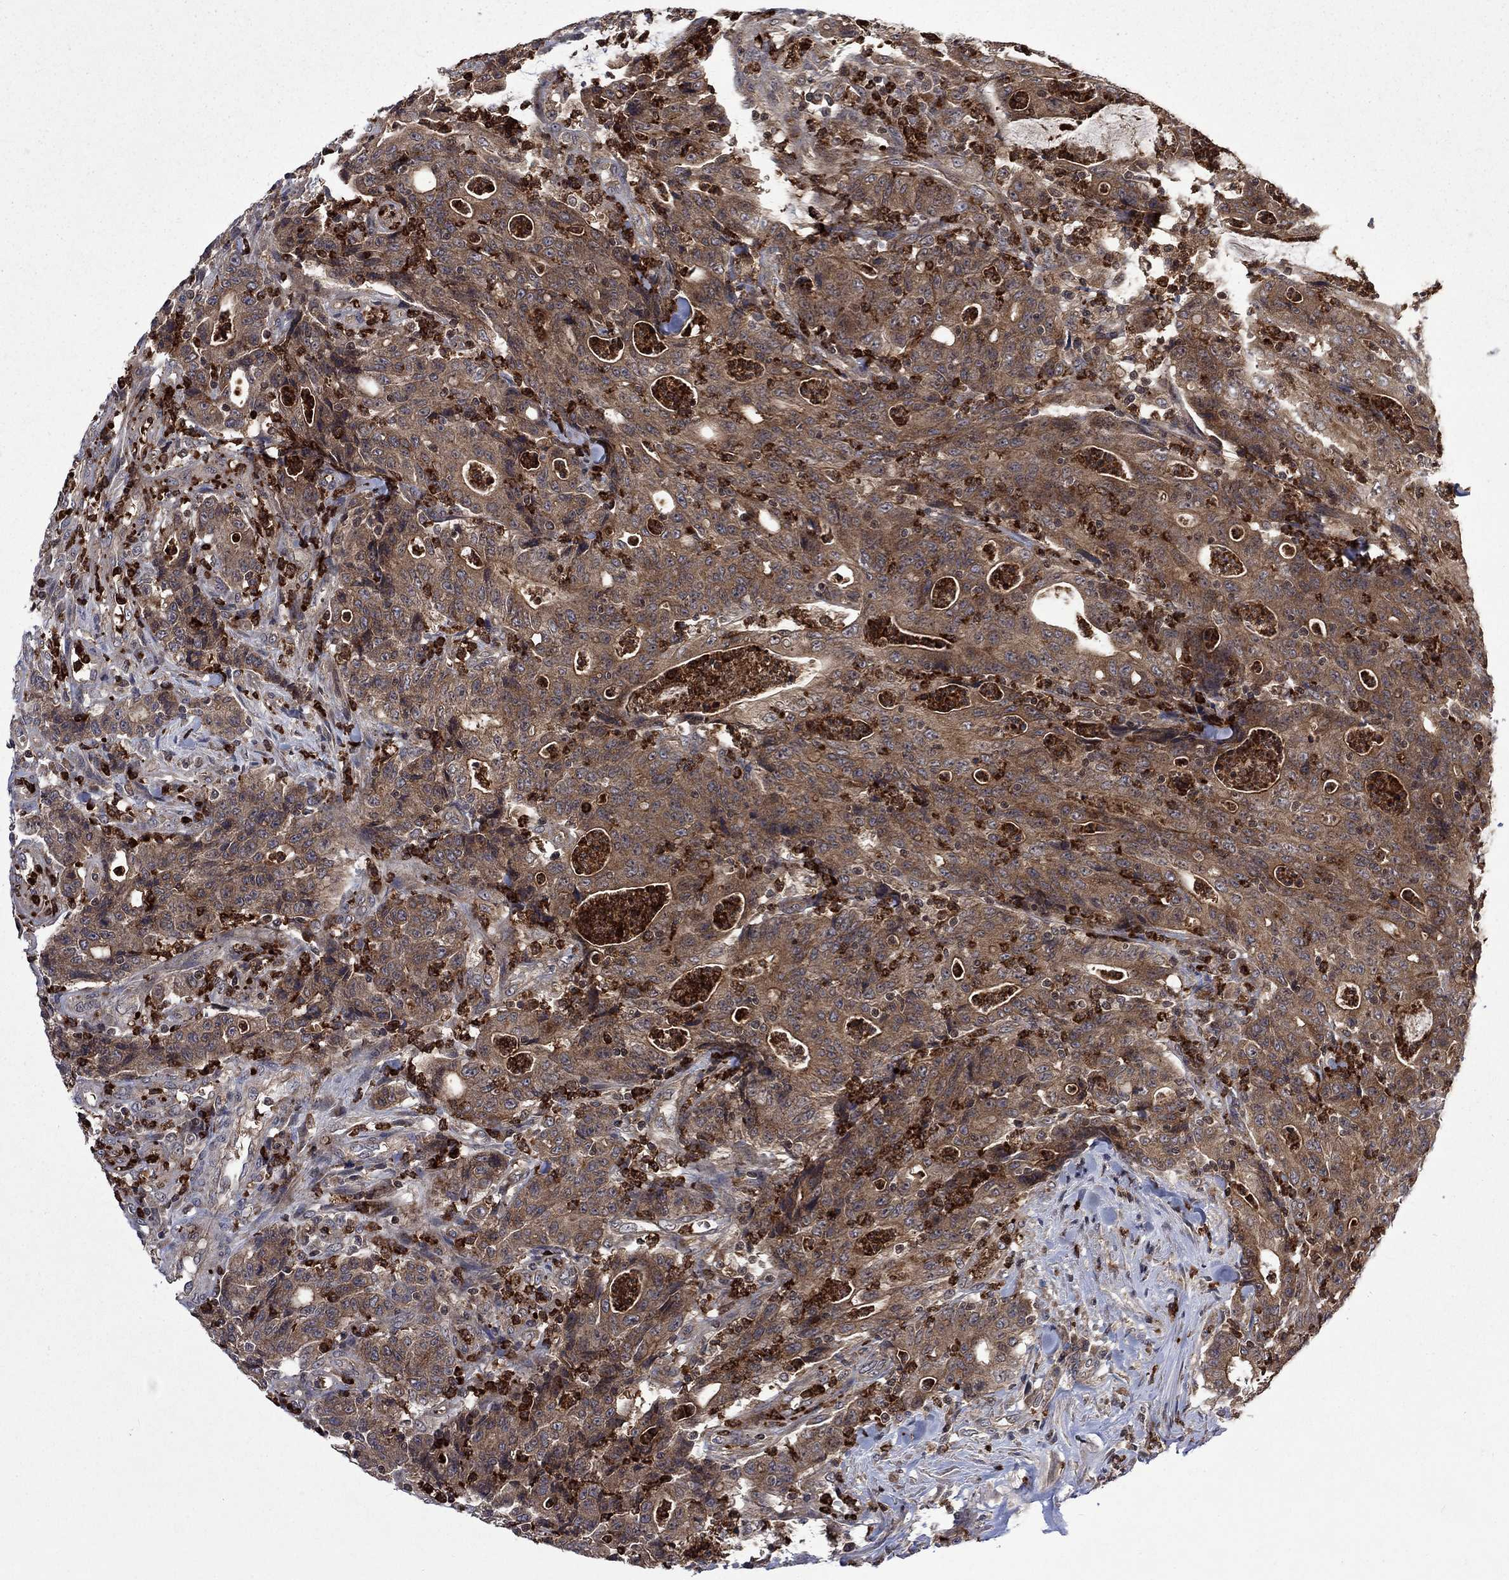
{"staining": {"intensity": "moderate", "quantity": ">75%", "location": "cytoplasmic/membranous"}, "tissue": "colorectal cancer", "cell_type": "Tumor cells", "image_type": "cancer", "snomed": [{"axis": "morphology", "description": "Adenocarcinoma, NOS"}, {"axis": "topography", "description": "Colon"}], "caption": "About >75% of tumor cells in adenocarcinoma (colorectal) demonstrate moderate cytoplasmic/membranous protein staining as visualized by brown immunohistochemical staining.", "gene": "TMEM33", "patient": {"sex": "male", "age": 70}}